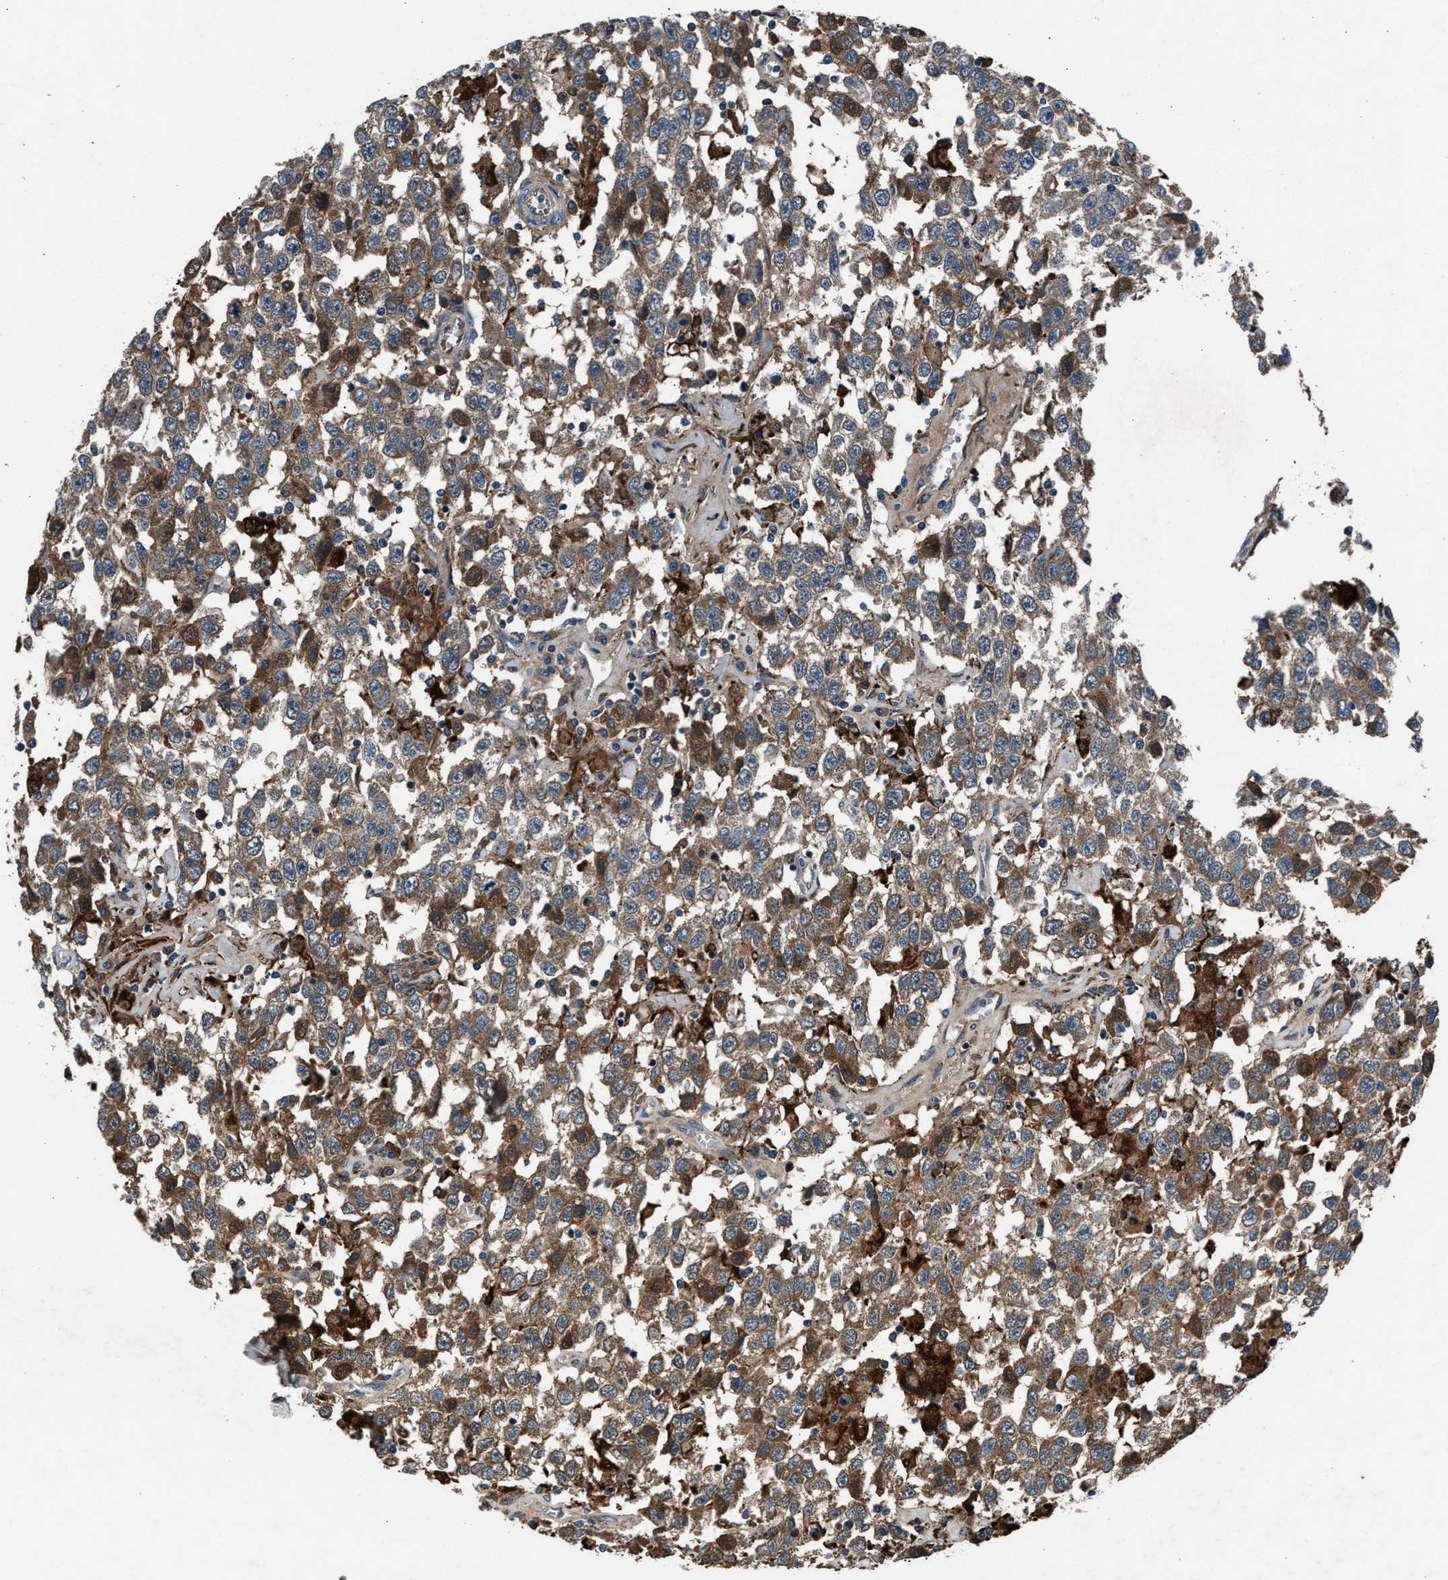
{"staining": {"intensity": "moderate", "quantity": ">75%", "location": "cytoplasmic/membranous"}, "tissue": "testis cancer", "cell_type": "Tumor cells", "image_type": "cancer", "snomed": [{"axis": "morphology", "description": "Seminoma, NOS"}, {"axis": "topography", "description": "Testis"}], "caption": "Testis cancer (seminoma) tissue displays moderate cytoplasmic/membranous expression in about >75% of tumor cells", "gene": "FAM221A", "patient": {"sex": "male", "age": 41}}